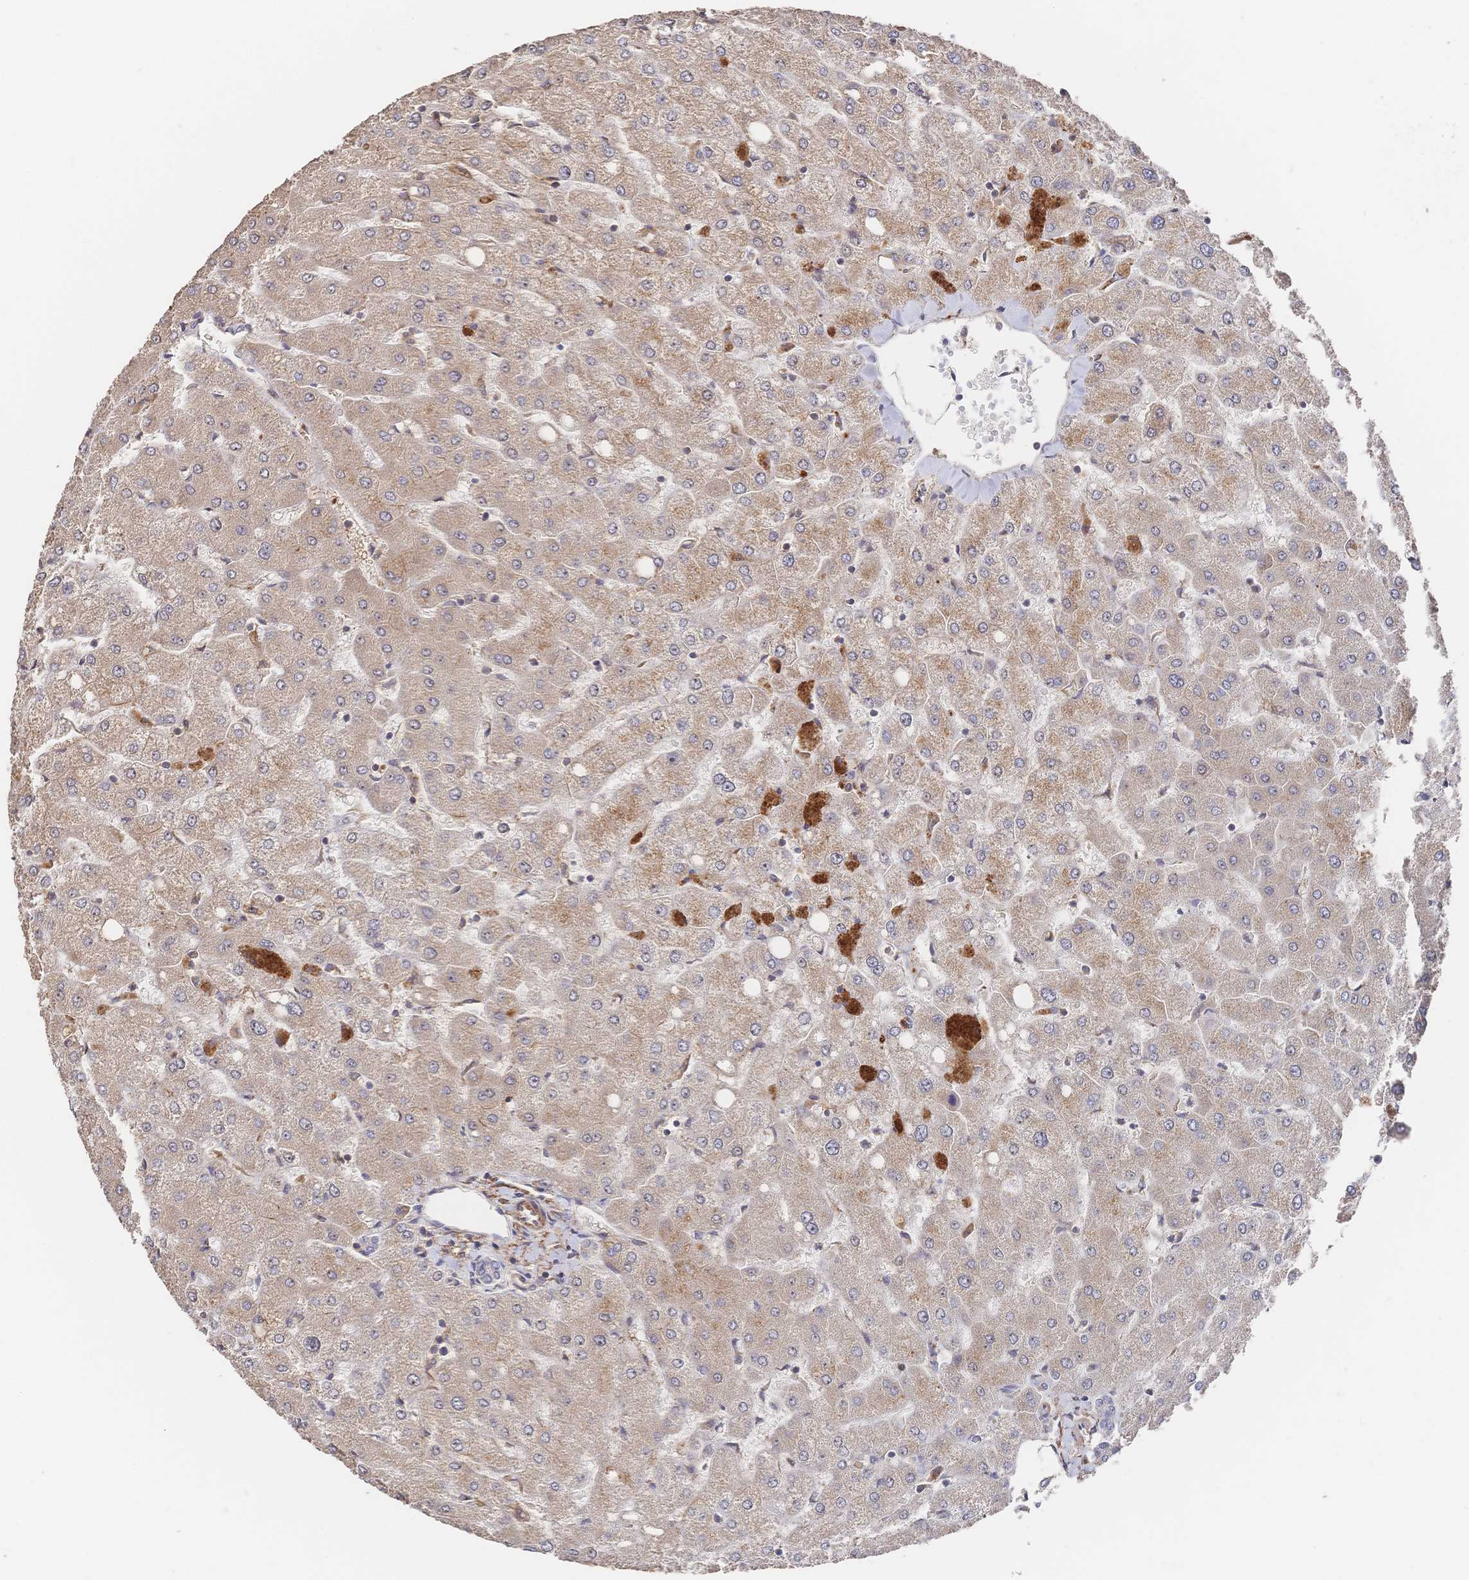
{"staining": {"intensity": "negative", "quantity": "none", "location": "none"}, "tissue": "liver", "cell_type": "Cholangiocytes", "image_type": "normal", "snomed": [{"axis": "morphology", "description": "Normal tissue, NOS"}, {"axis": "topography", "description": "Liver"}], "caption": "DAB immunohistochemical staining of unremarkable human liver reveals no significant expression in cholangiocytes. (Stains: DAB (3,3'-diaminobenzidine) immunohistochemistry (IHC) with hematoxylin counter stain, Microscopy: brightfield microscopy at high magnification).", "gene": "DNAJA4", "patient": {"sex": "female", "age": 54}}